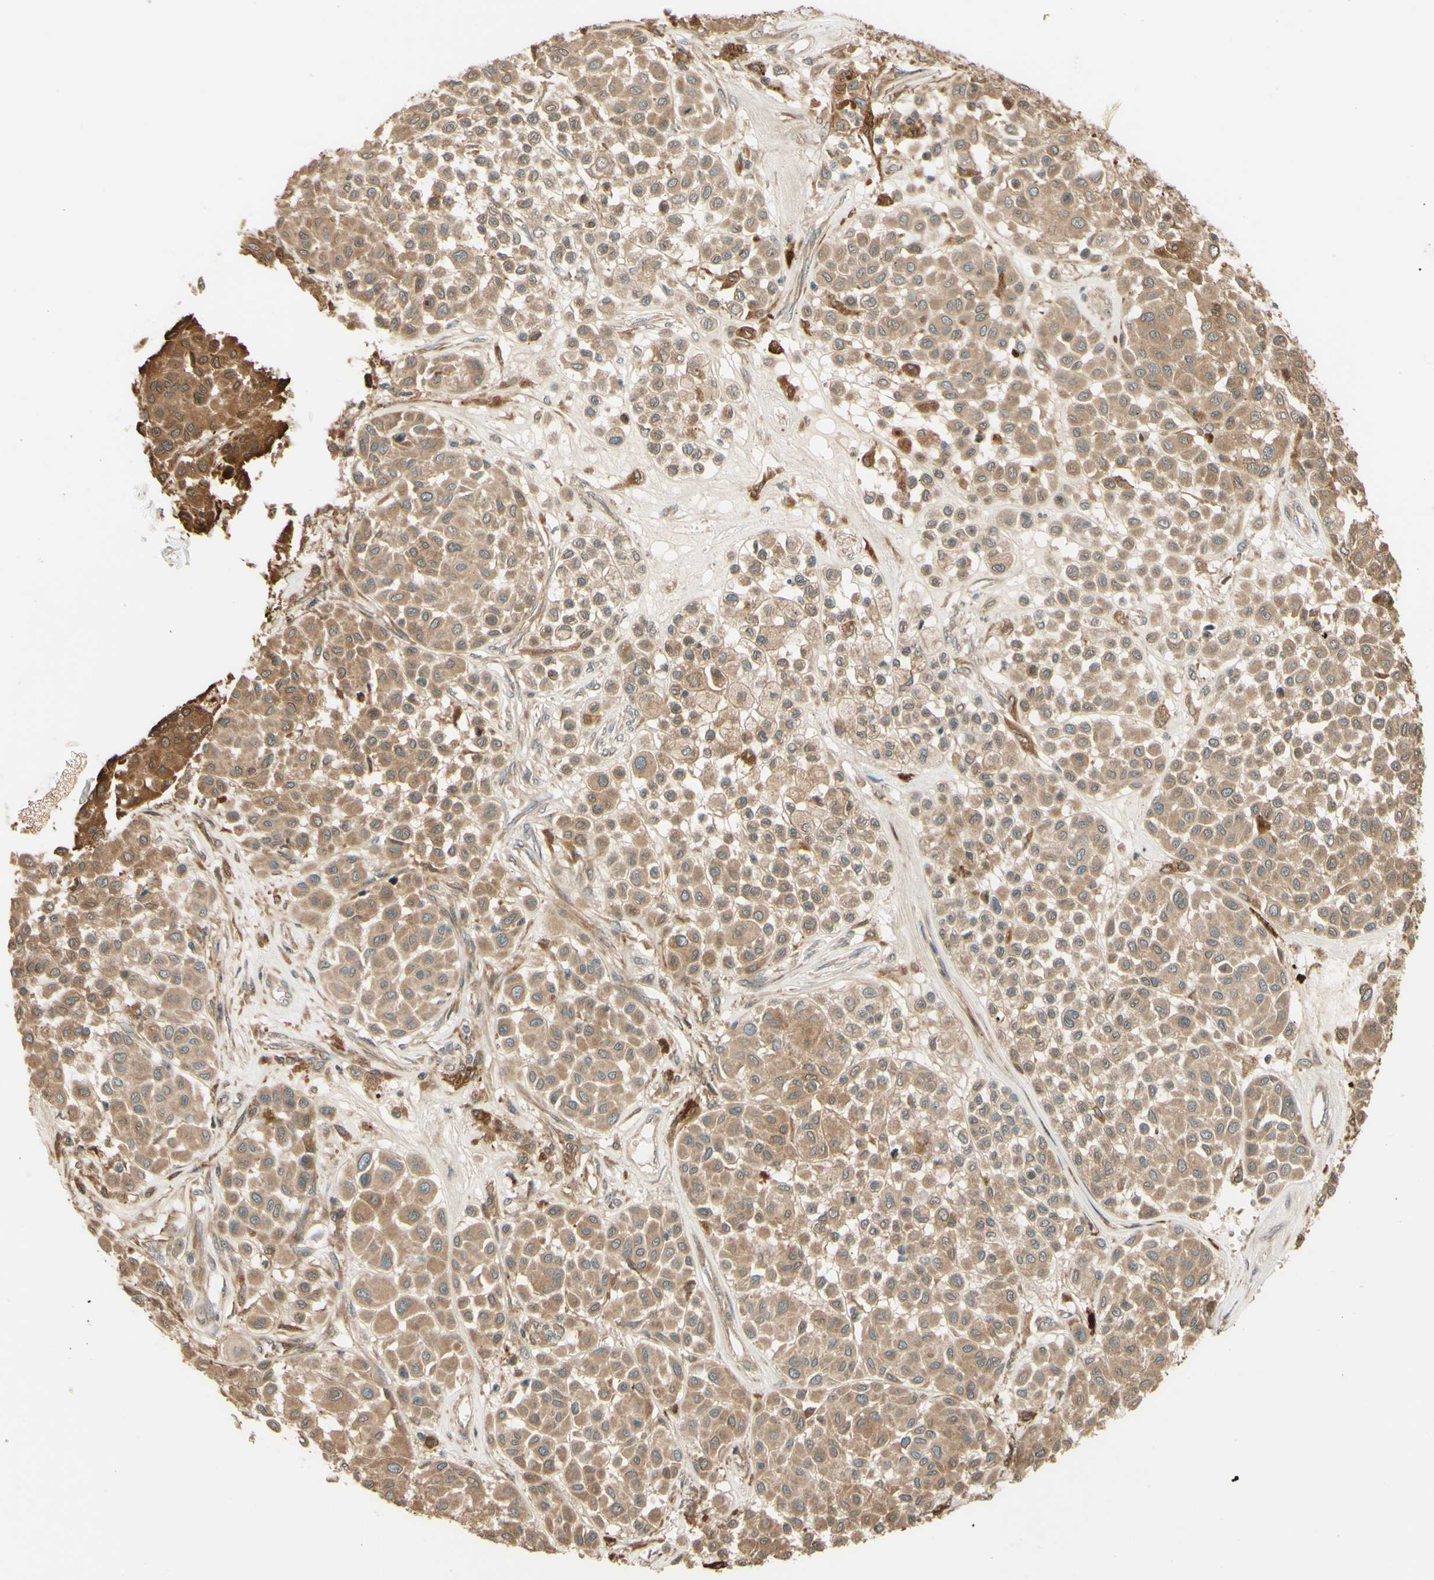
{"staining": {"intensity": "moderate", "quantity": ">75%", "location": "cytoplasmic/membranous"}, "tissue": "melanoma", "cell_type": "Tumor cells", "image_type": "cancer", "snomed": [{"axis": "morphology", "description": "Malignant melanoma, Metastatic site"}, {"axis": "topography", "description": "Soft tissue"}], "caption": "DAB (3,3'-diaminobenzidine) immunohistochemical staining of human melanoma shows moderate cytoplasmic/membranous protein staining in approximately >75% of tumor cells.", "gene": "RNF19A", "patient": {"sex": "male", "age": 41}}